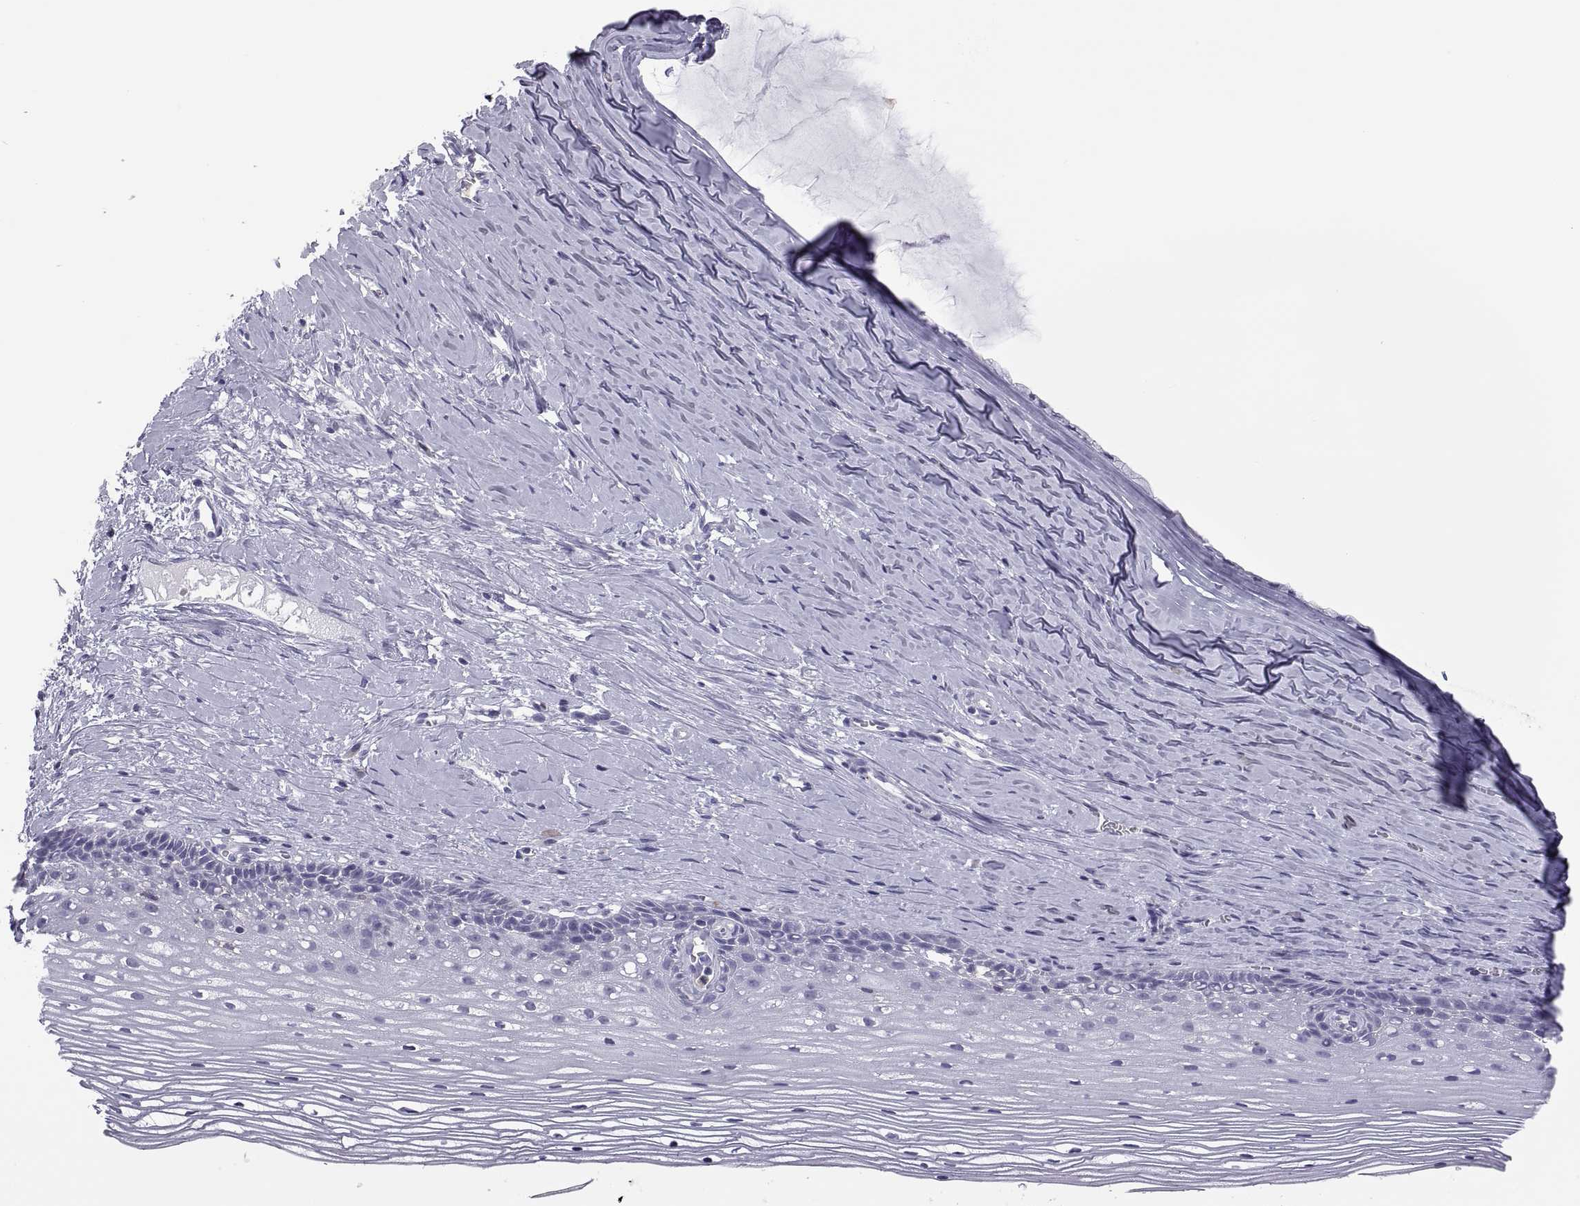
{"staining": {"intensity": "negative", "quantity": "none", "location": "none"}, "tissue": "cervix", "cell_type": "Glandular cells", "image_type": "normal", "snomed": [{"axis": "morphology", "description": "Normal tissue, NOS"}, {"axis": "topography", "description": "Cervix"}], "caption": "High power microscopy micrograph of an immunohistochemistry (IHC) micrograph of benign cervix, revealing no significant staining in glandular cells.", "gene": "RGS19", "patient": {"sex": "female", "age": 40}}